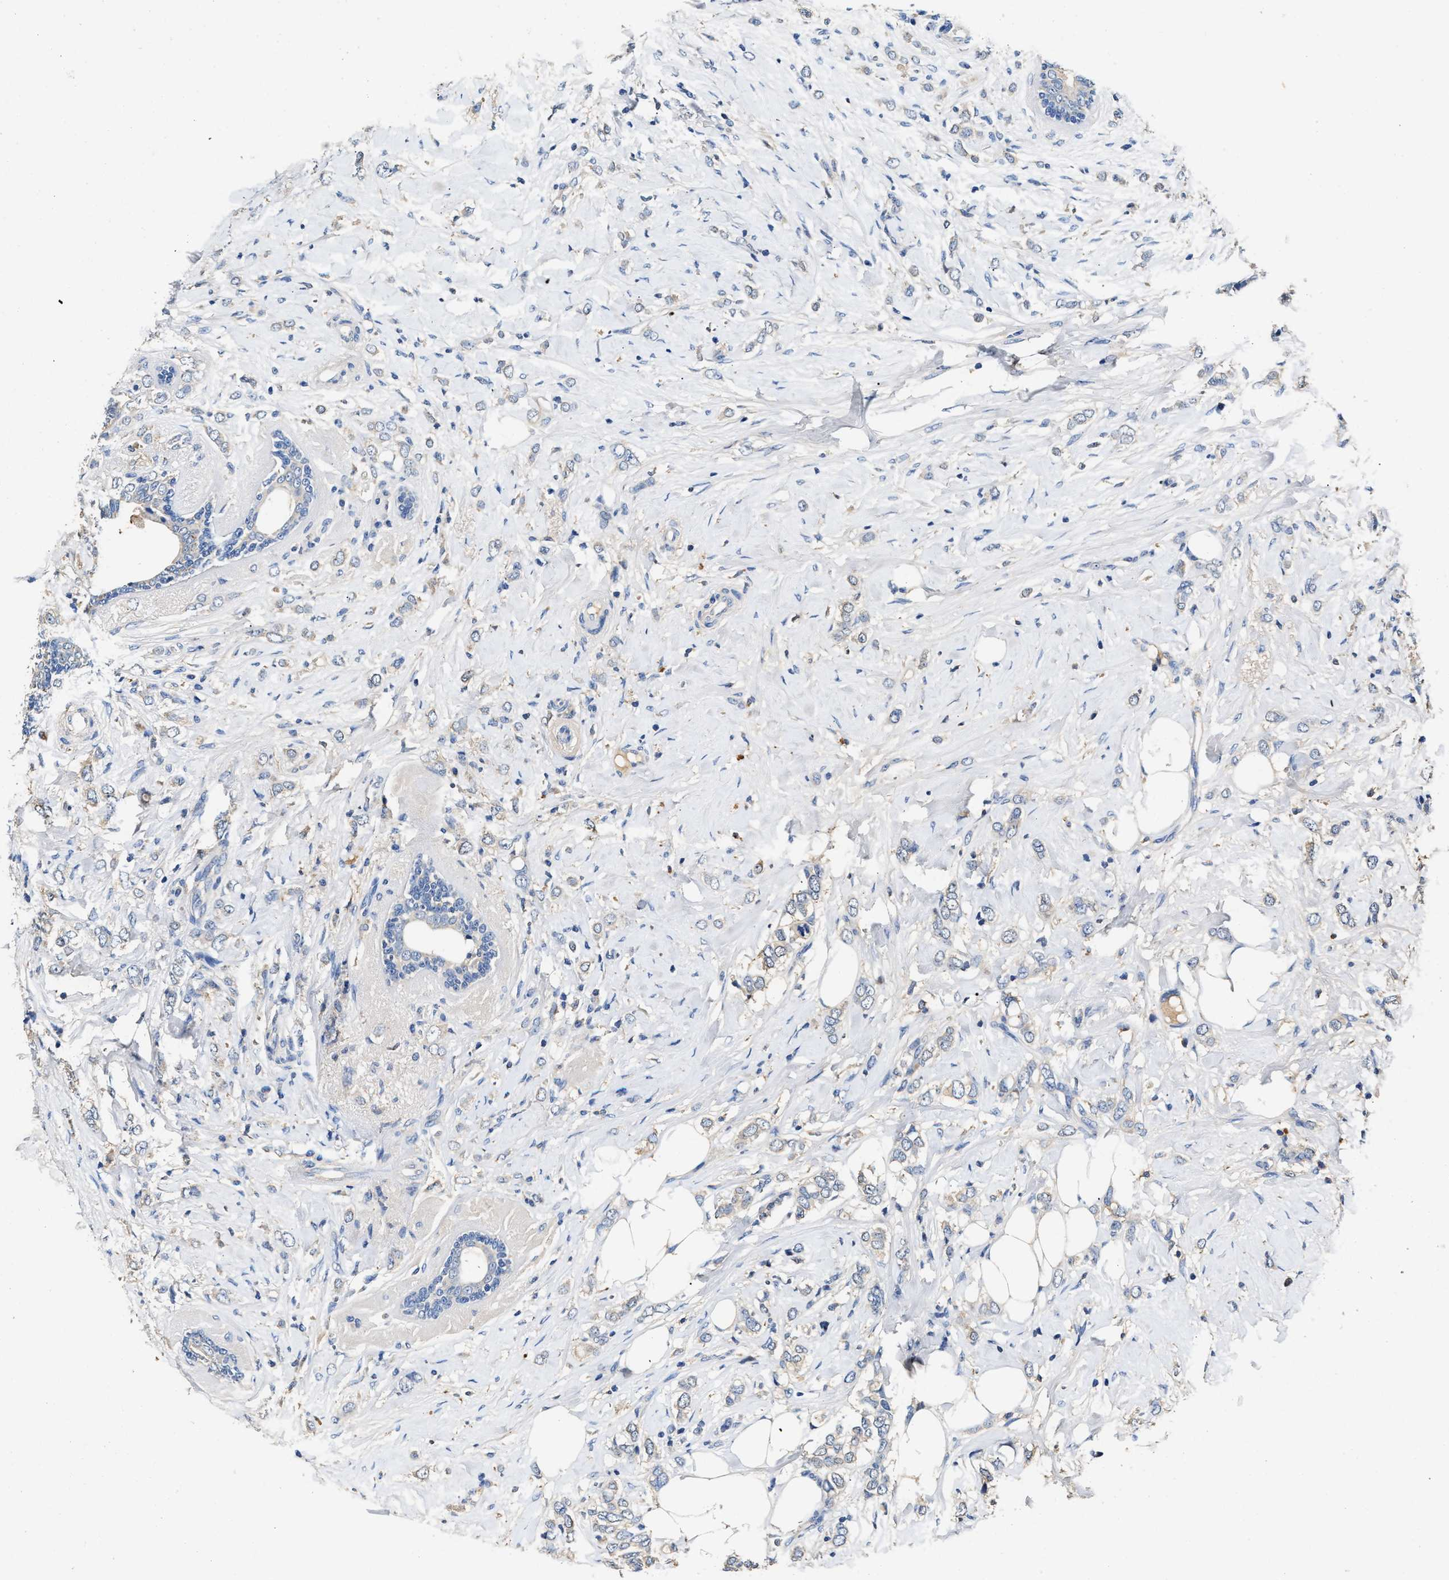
{"staining": {"intensity": "negative", "quantity": "none", "location": "none"}, "tissue": "breast cancer", "cell_type": "Tumor cells", "image_type": "cancer", "snomed": [{"axis": "morphology", "description": "Normal tissue, NOS"}, {"axis": "morphology", "description": "Lobular carcinoma"}, {"axis": "topography", "description": "Breast"}], "caption": "Immunohistochemistry image of human breast cancer stained for a protein (brown), which shows no positivity in tumor cells.", "gene": "SLCO2B1", "patient": {"sex": "female", "age": 47}}